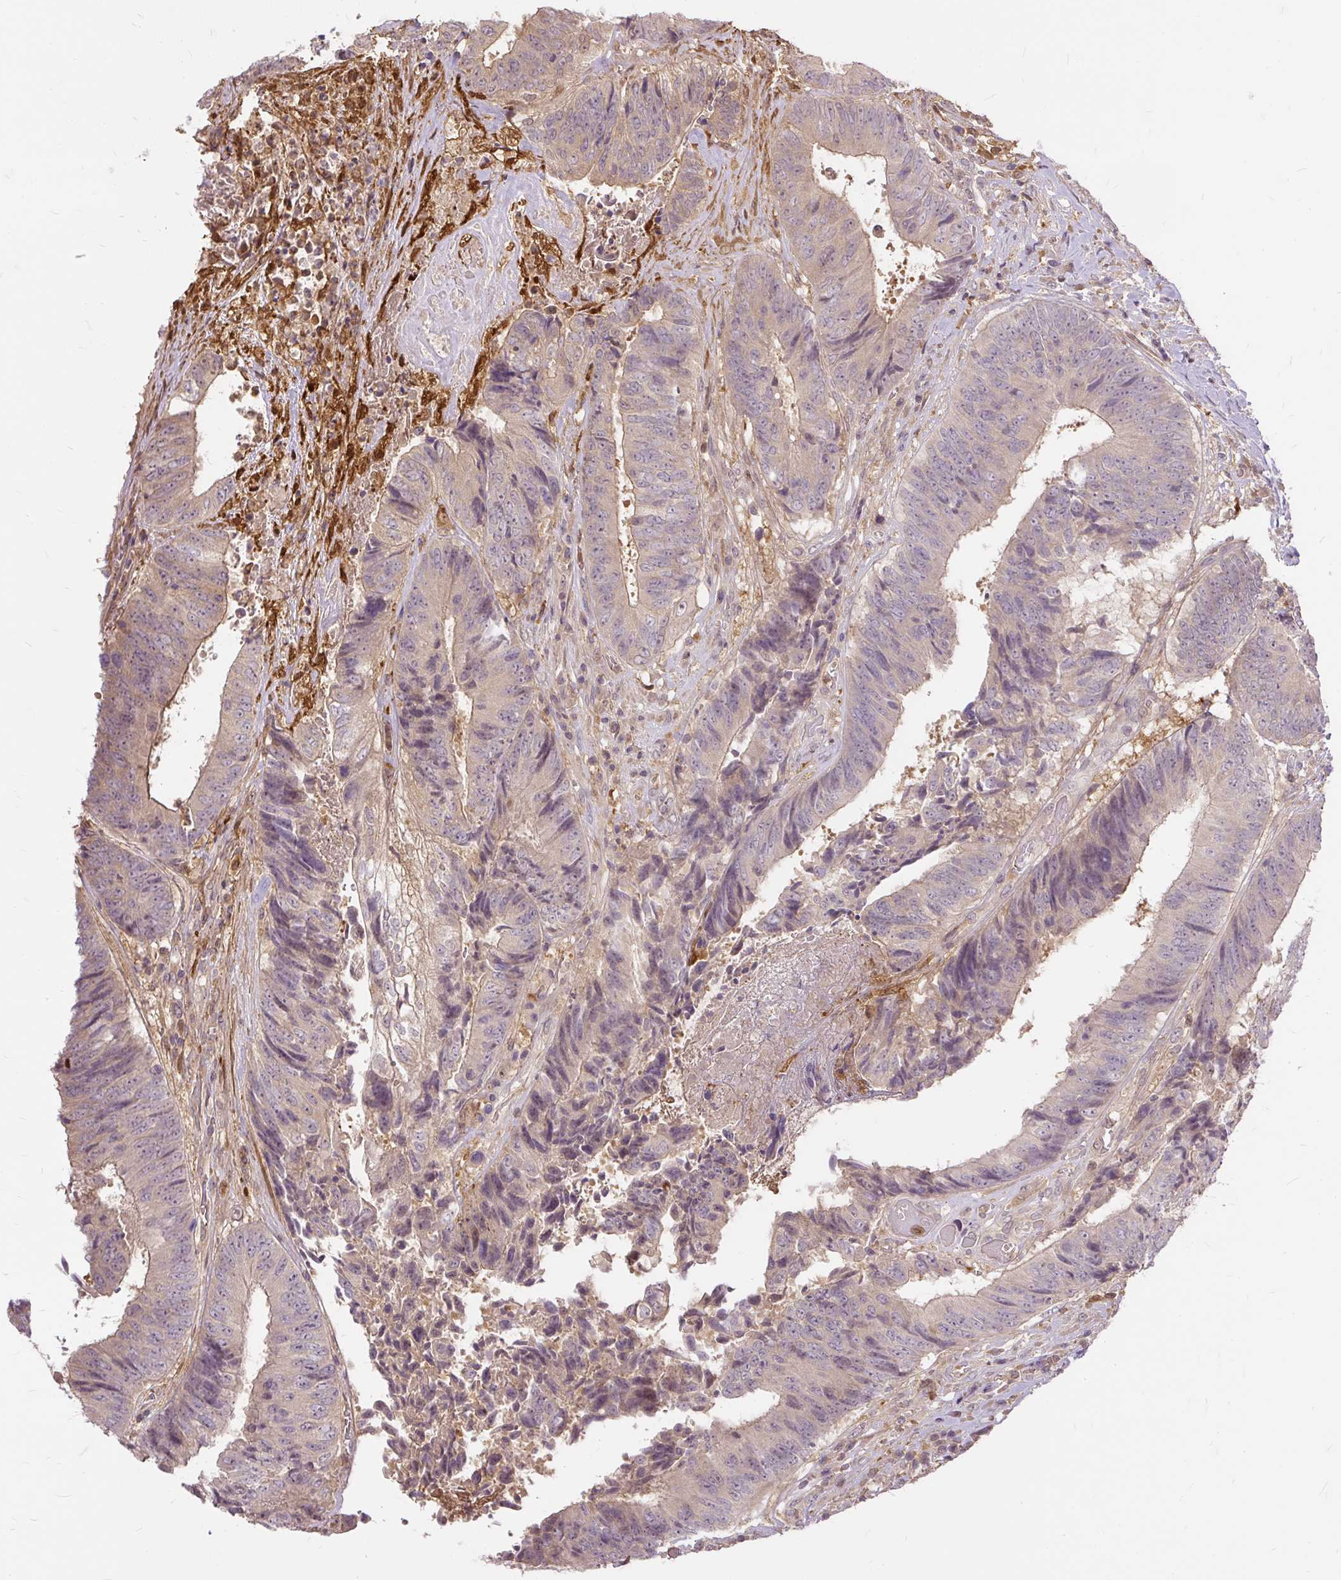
{"staining": {"intensity": "weak", "quantity": "<25%", "location": "cytoplasmic/membranous"}, "tissue": "colorectal cancer", "cell_type": "Tumor cells", "image_type": "cancer", "snomed": [{"axis": "morphology", "description": "Adenocarcinoma, NOS"}, {"axis": "topography", "description": "Rectum"}], "caption": "Photomicrograph shows no significant protein staining in tumor cells of colorectal cancer (adenocarcinoma).", "gene": "AP5S1", "patient": {"sex": "male", "age": 72}}